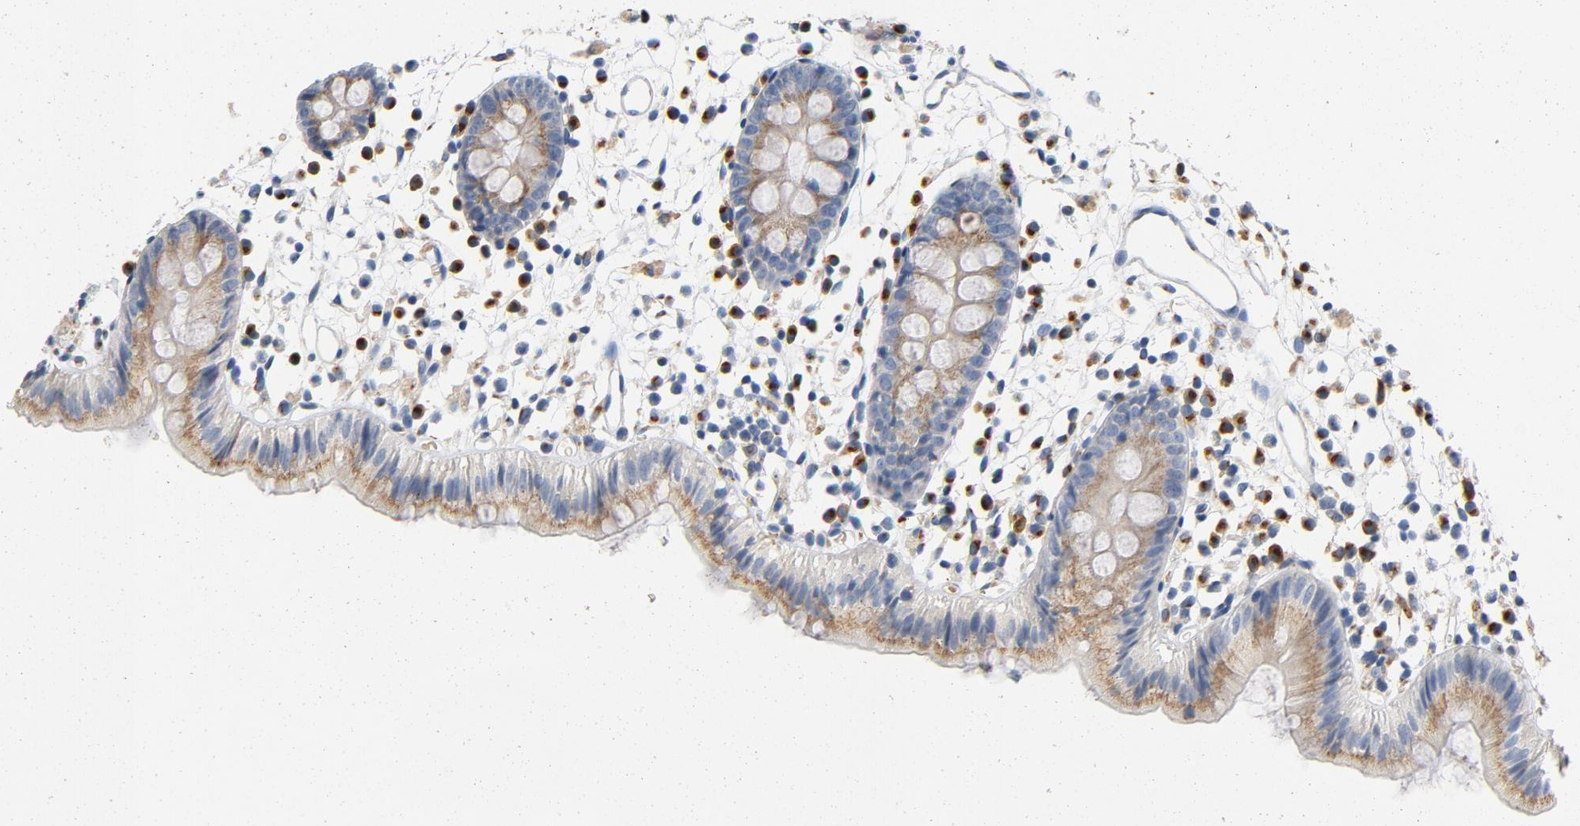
{"staining": {"intensity": "negative", "quantity": "none", "location": "none"}, "tissue": "colon", "cell_type": "Endothelial cells", "image_type": "normal", "snomed": [{"axis": "morphology", "description": "Normal tissue, NOS"}, {"axis": "topography", "description": "Colon"}], "caption": "A histopathology image of colon stained for a protein reveals no brown staining in endothelial cells. (DAB immunohistochemistry with hematoxylin counter stain).", "gene": "LMAN2", "patient": {"sex": "male", "age": 14}}